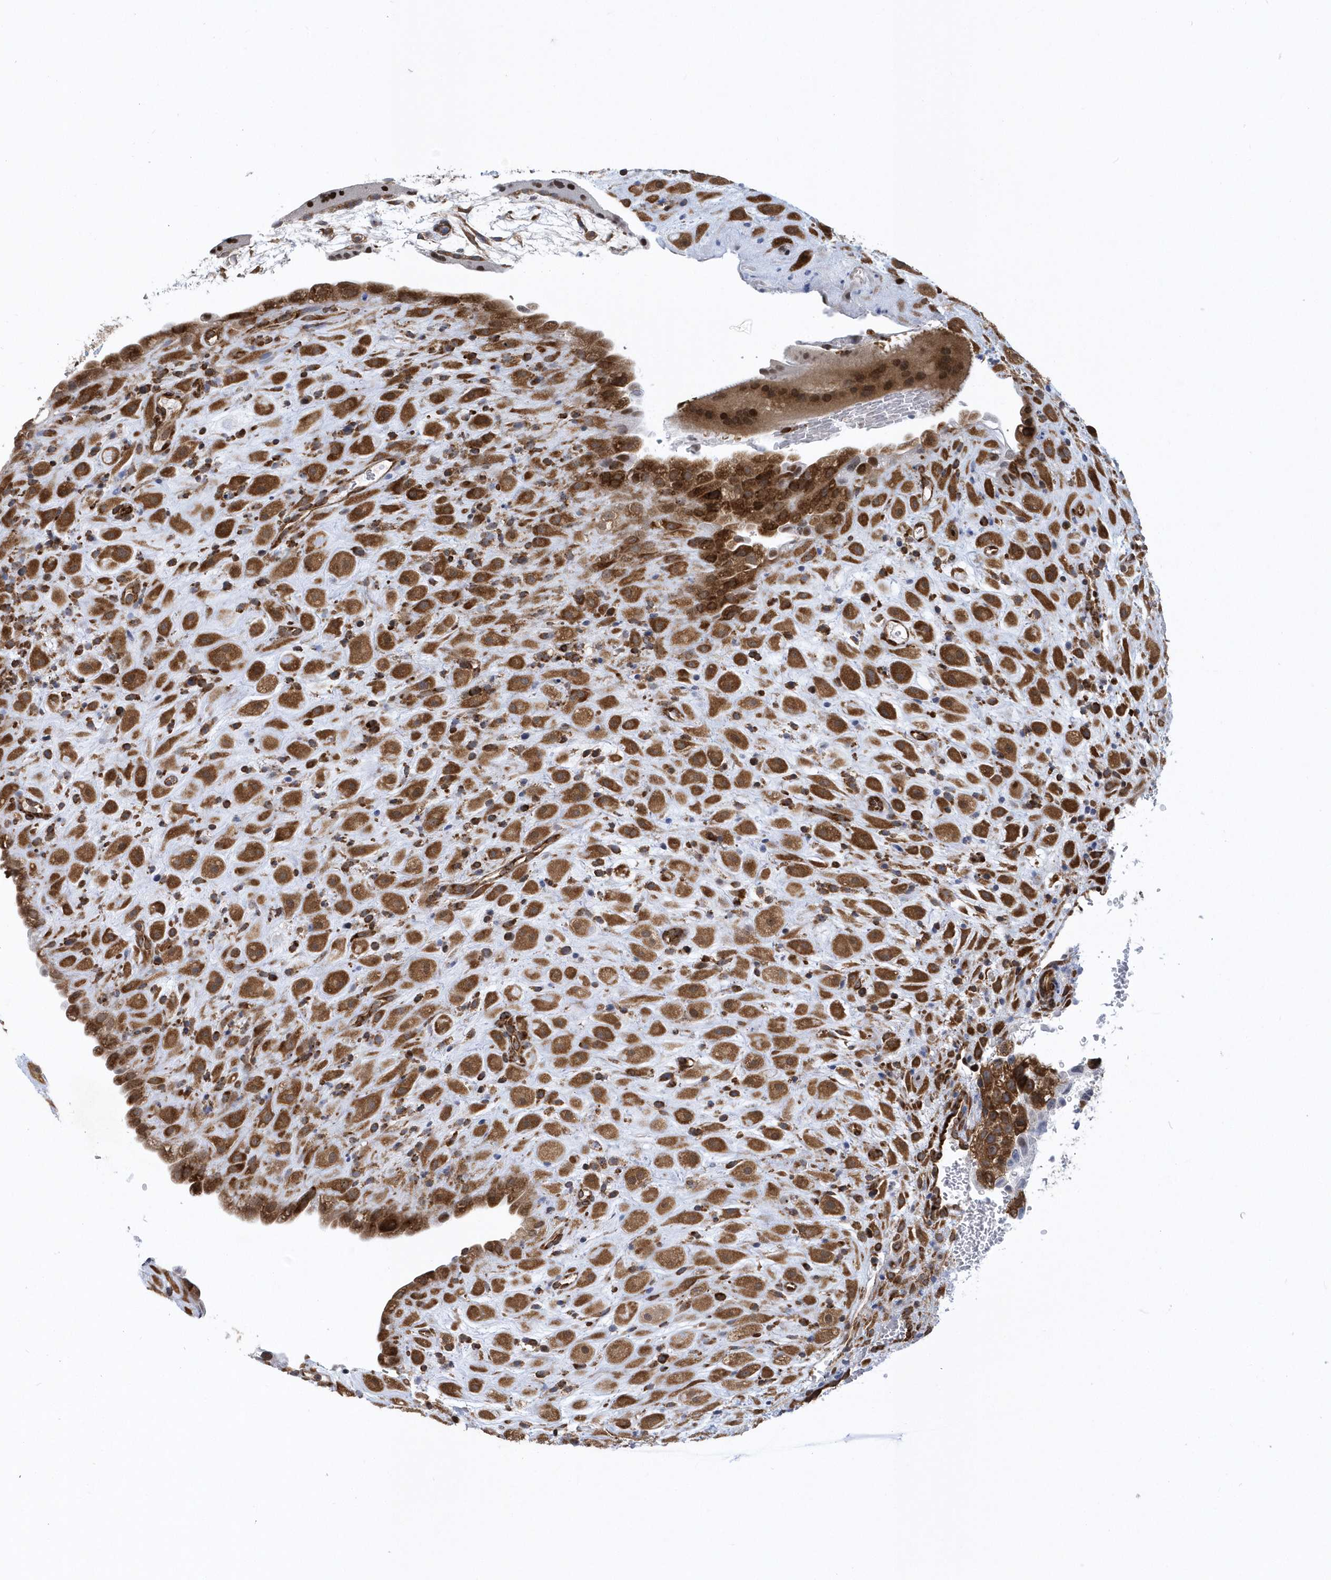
{"staining": {"intensity": "strong", "quantity": ">75%", "location": "cytoplasmic/membranous"}, "tissue": "placenta", "cell_type": "Decidual cells", "image_type": "normal", "snomed": [{"axis": "morphology", "description": "Normal tissue, NOS"}, {"axis": "topography", "description": "Placenta"}], "caption": "This histopathology image shows immunohistochemistry staining of benign human placenta, with high strong cytoplasmic/membranous positivity in about >75% of decidual cells.", "gene": "PHF1", "patient": {"sex": "female", "age": 35}}